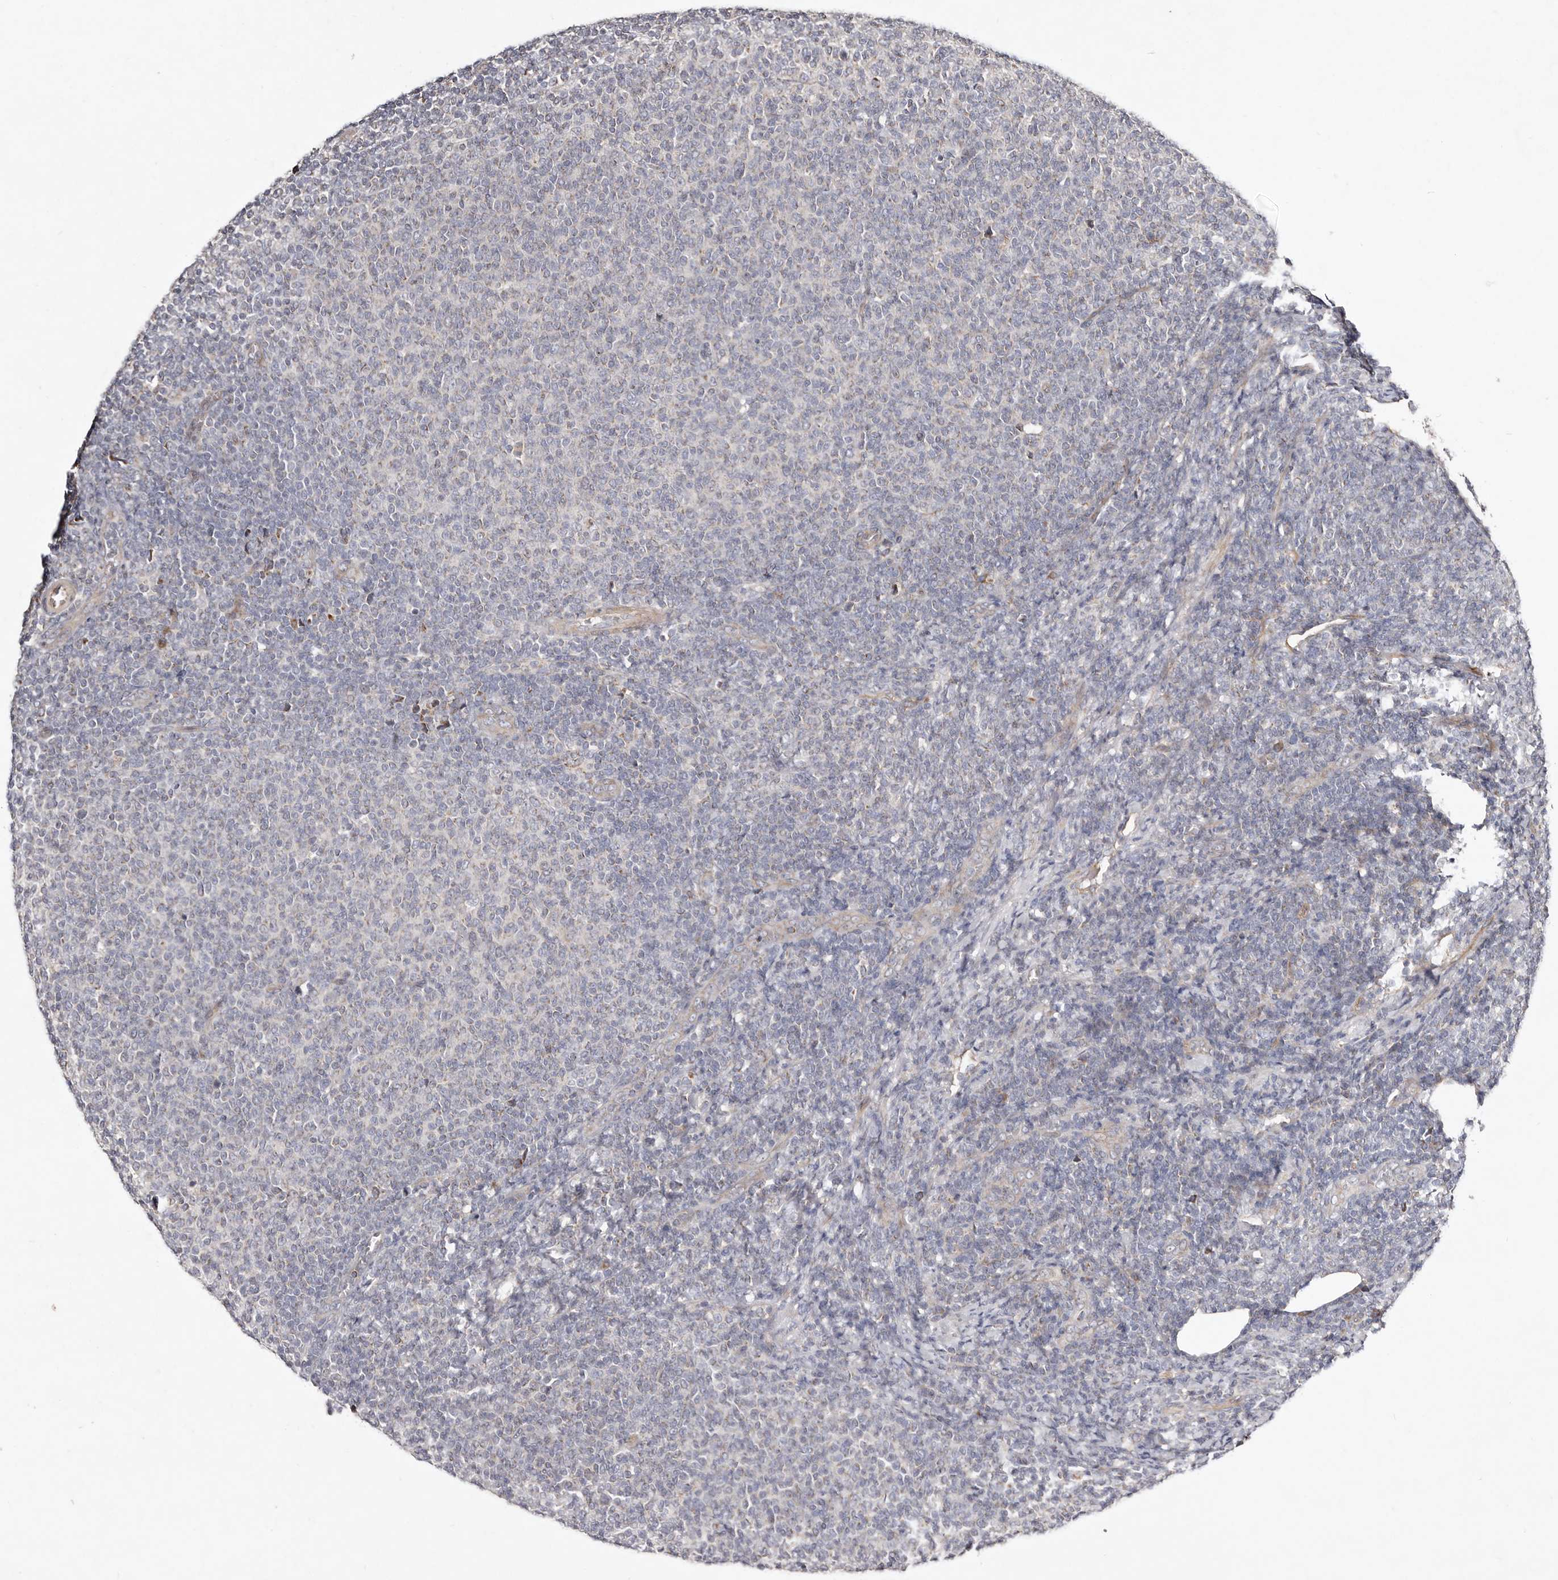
{"staining": {"intensity": "negative", "quantity": "none", "location": "none"}, "tissue": "lymphoma", "cell_type": "Tumor cells", "image_type": "cancer", "snomed": [{"axis": "morphology", "description": "Malignant lymphoma, non-Hodgkin's type, Low grade"}, {"axis": "topography", "description": "Lymph node"}], "caption": "Immunohistochemistry (IHC) photomicrograph of human malignant lymphoma, non-Hodgkin's type (low-grade) stained for a protein (brown), which shows no expression in tumor cells.", "gene": "SLC25A20", "patient": {"sex": "male", "age": 66}}